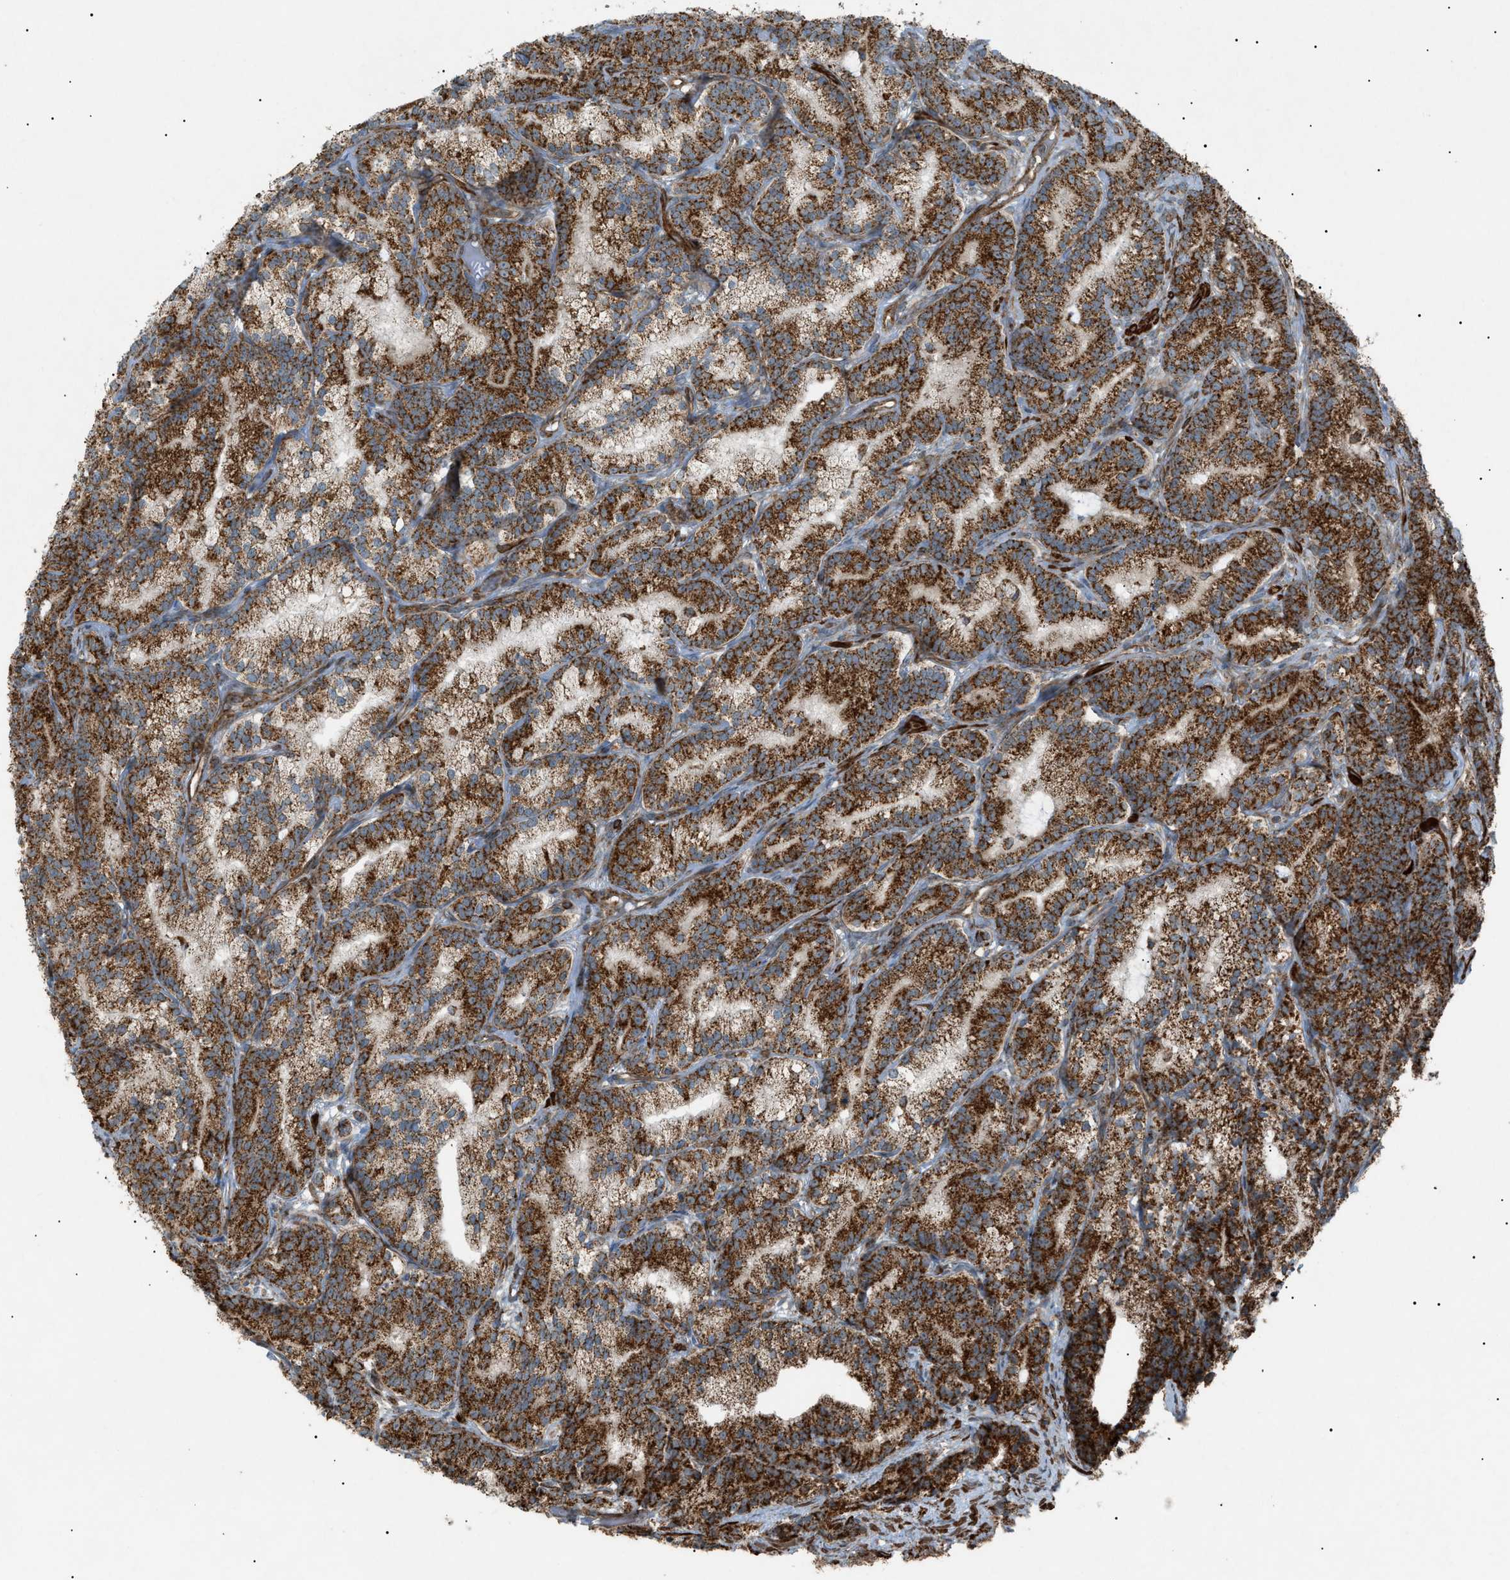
{"staining": {"intensity": "strong", "quantity": ">75%", "location": "cytoplasmic/membranous"}, "tissue": "prostate cancer", "cell_type": "Tumor cells", "image_type": "cancer", "snomed": [{"axis": "morphology", "description": "Adenocarcinoma, Low grade"}, {"axis": "topography", "description": "Prostate"}], "caption": "There is high levels of strong cytoplasmic/membranous staining in tumor cells of prostate low-grade adenocarcinoma, as demonstrated by immunohistochemical staining (brown color).", "gene": "C1GALT1C1", "patient": {"sex": "male", "age": 89}}